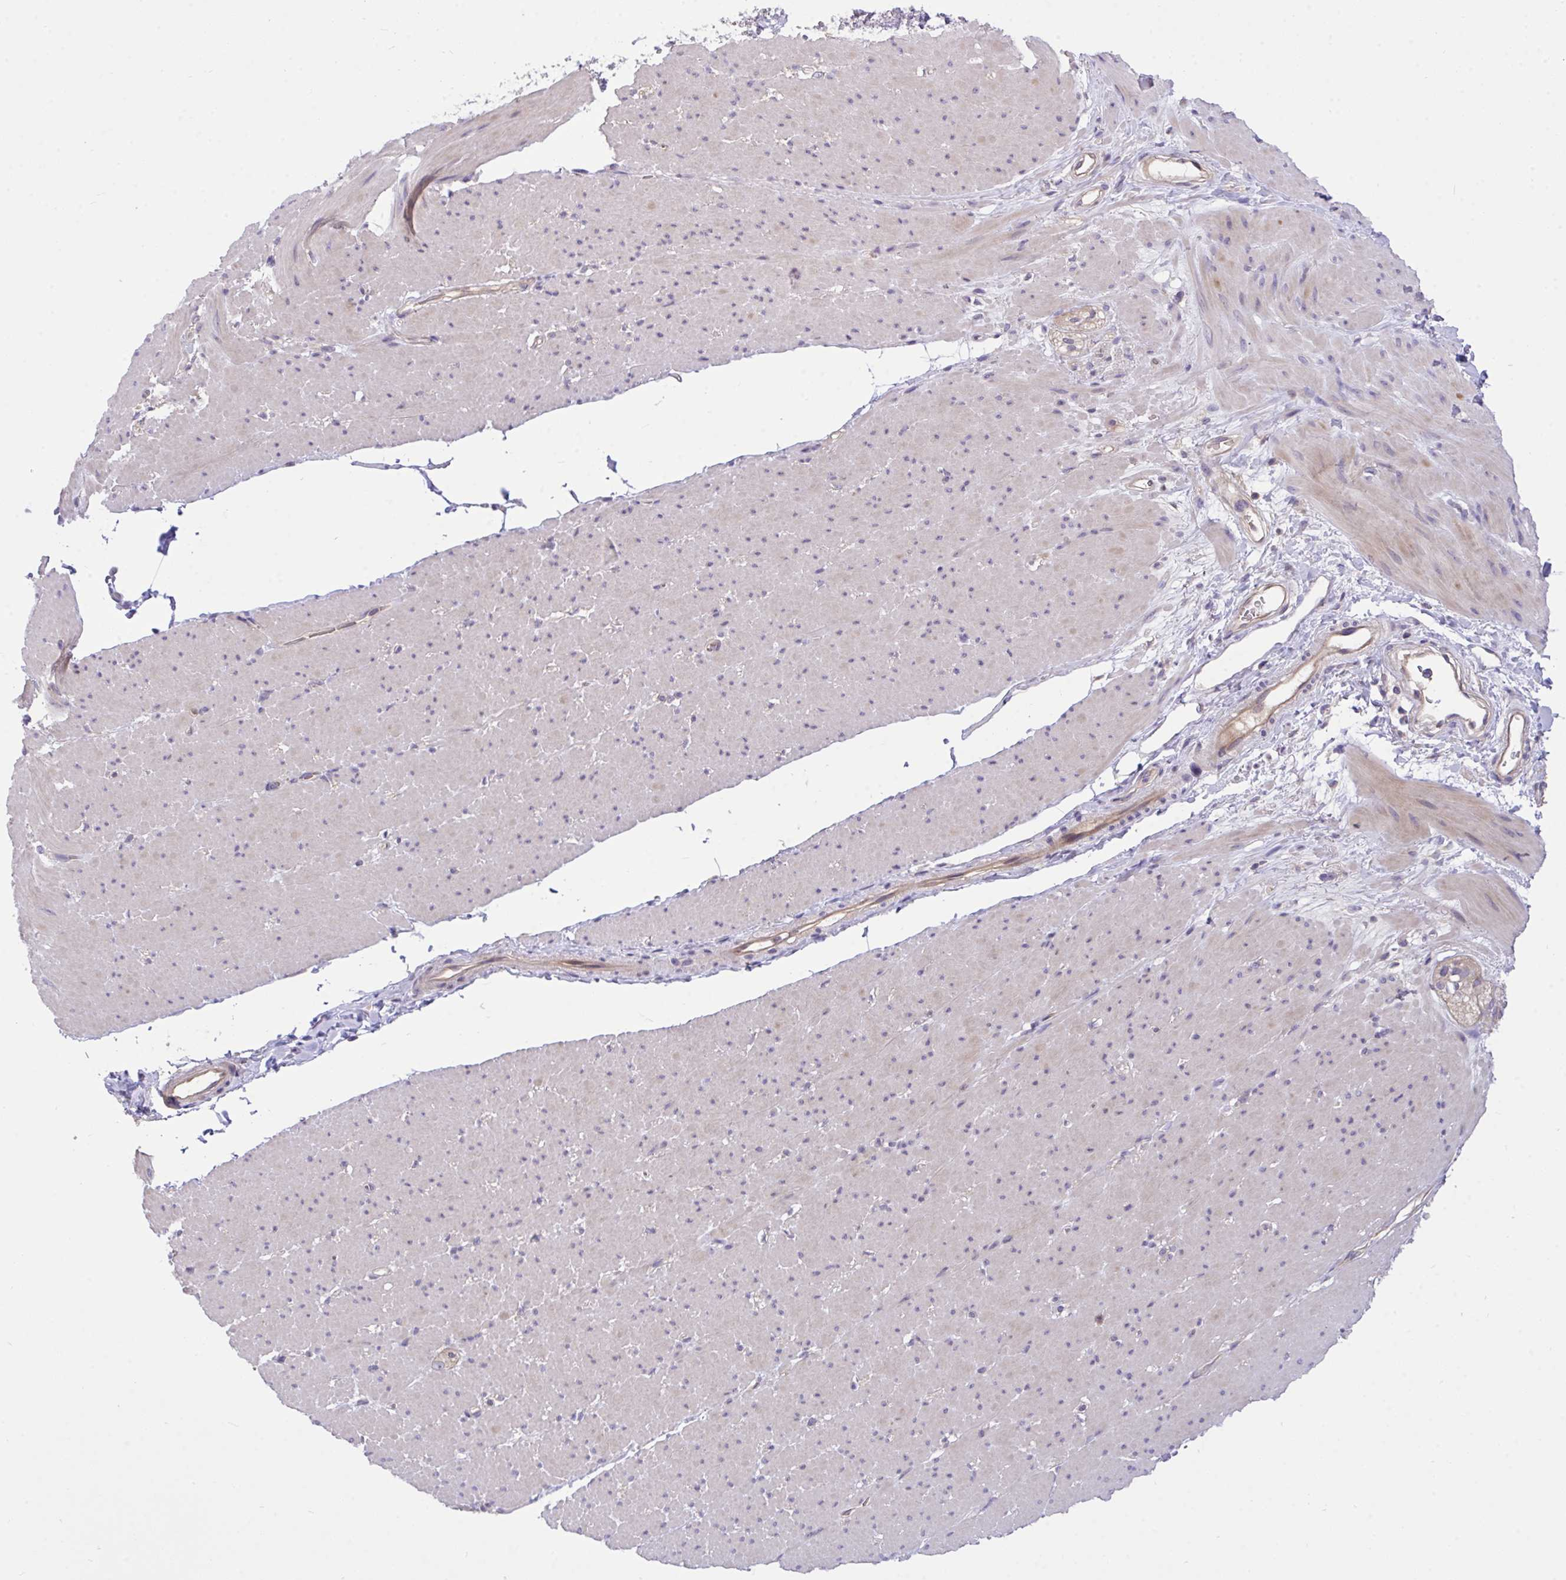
{"staining": {"intensity": "weak", "quantity": "<25%", "location": "cytoplasmic/membranous"}, "tissue": "smooth muscle", "cell_type": "Smooth muscle cells", "image_type": "normal", "snomed": [{"axis": "morphology", "description": "Normal tissue, NOS"}, {"axis": "topography", "description": "Smooth muscle"}, {"axis": "topography", "description": "Rectum"}], "caption": "Immunohistochemistry (IHC) micrograph of normal human smooth muscle stained for a protein (brown), which displays no expression in smooth muscle cells.", "gene": "TLN2", "patient": {"sex": "male", "age": 53}}